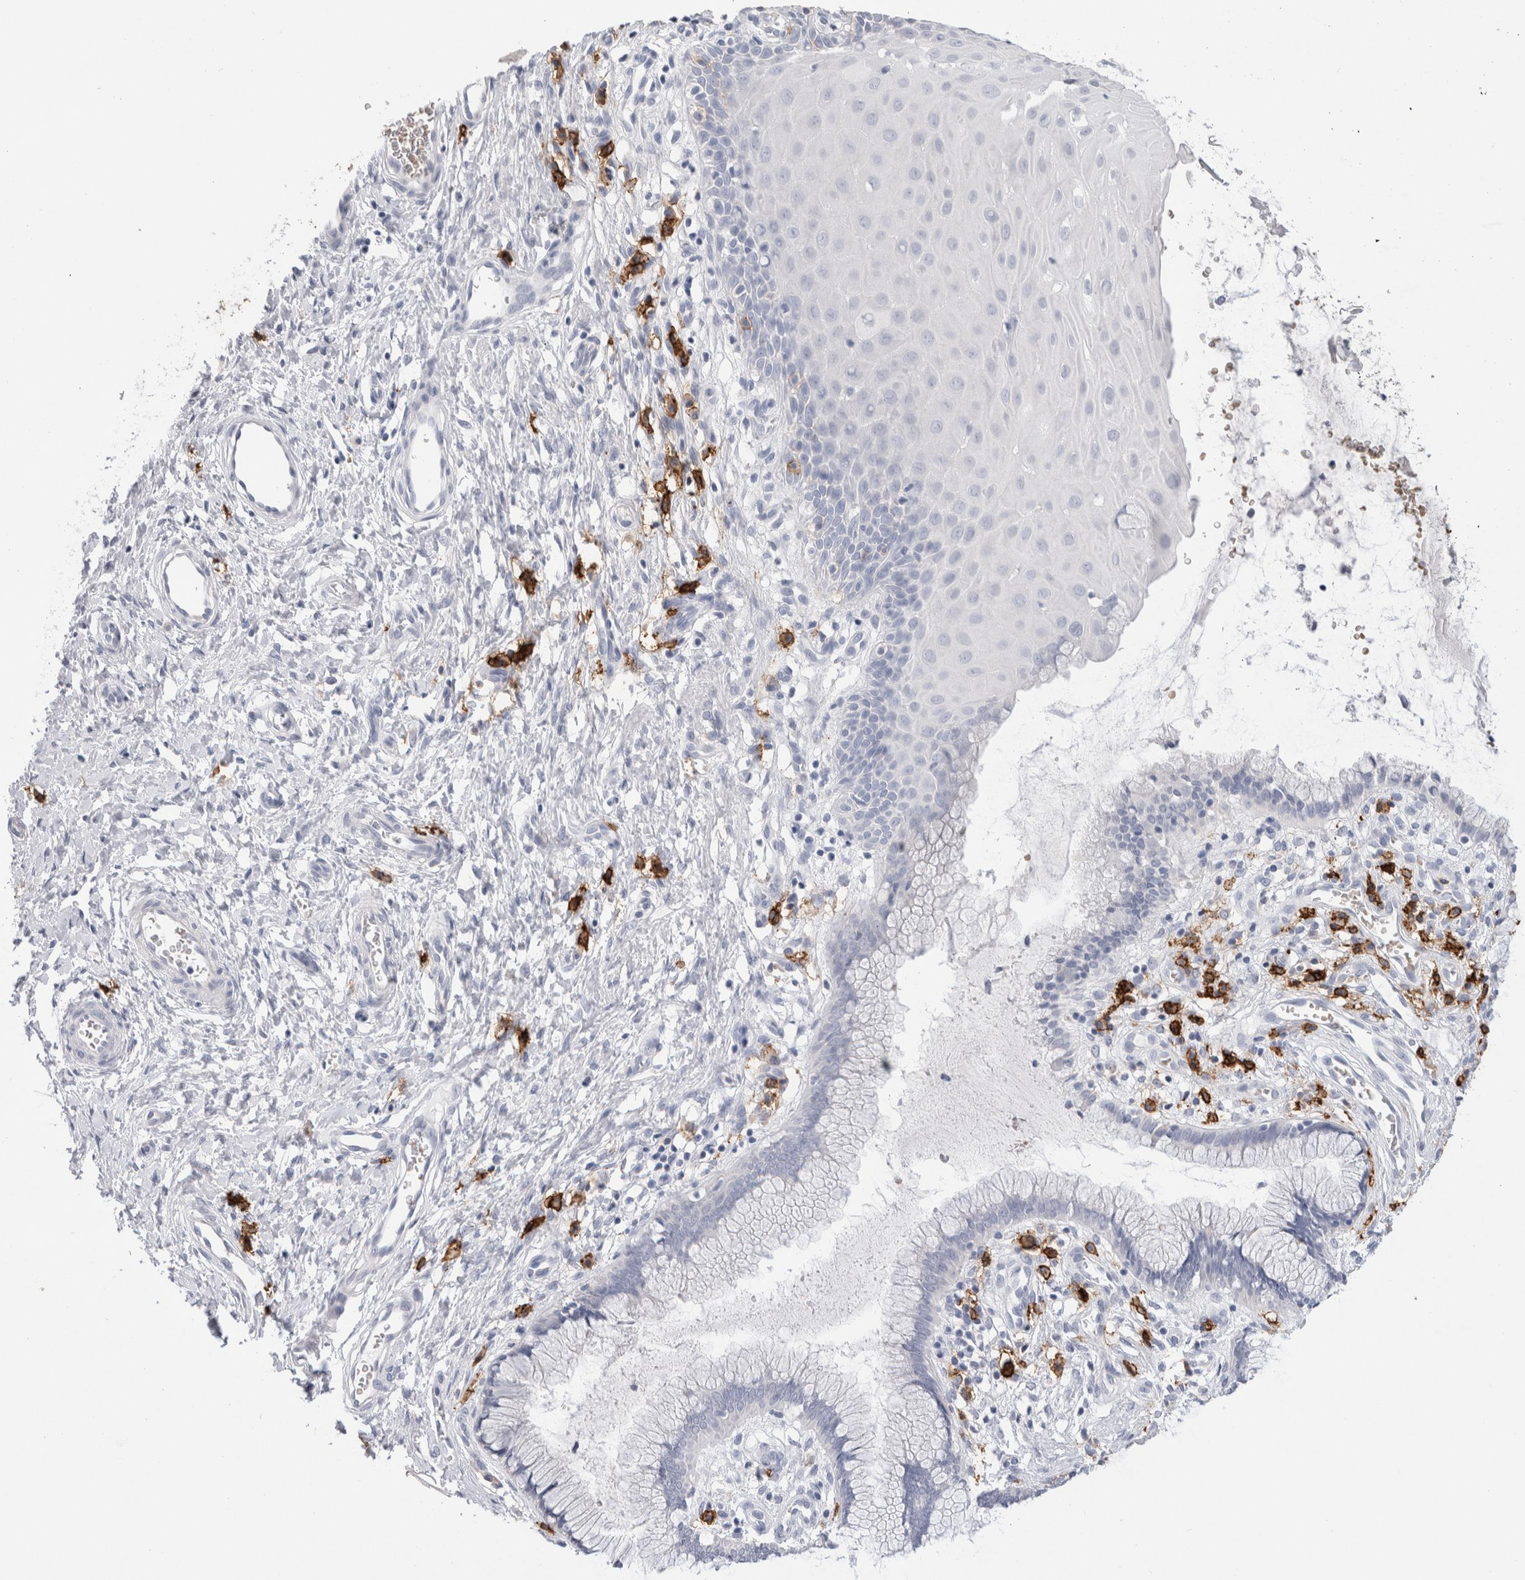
{"staining": {"intensity": "negative", "quantity": "none", "location": "none"}, "tissue": "cervix", "cell_type": "Glandular cells", "image_type": "normal", "snomed": [{"axis": "morphology", "description": "Normal tissue, NOS"}, {"axis": "topography", "description": "Cervix"}], "caption": "Immunohistochemistry photomicrograph of benign cervix: cervix stained with DAB (3,3'-diaminobenzidine) displays no significant protein staining in glandular cells.", "gene": "CD38", "patient": {"sex": "female", "age": 75}}